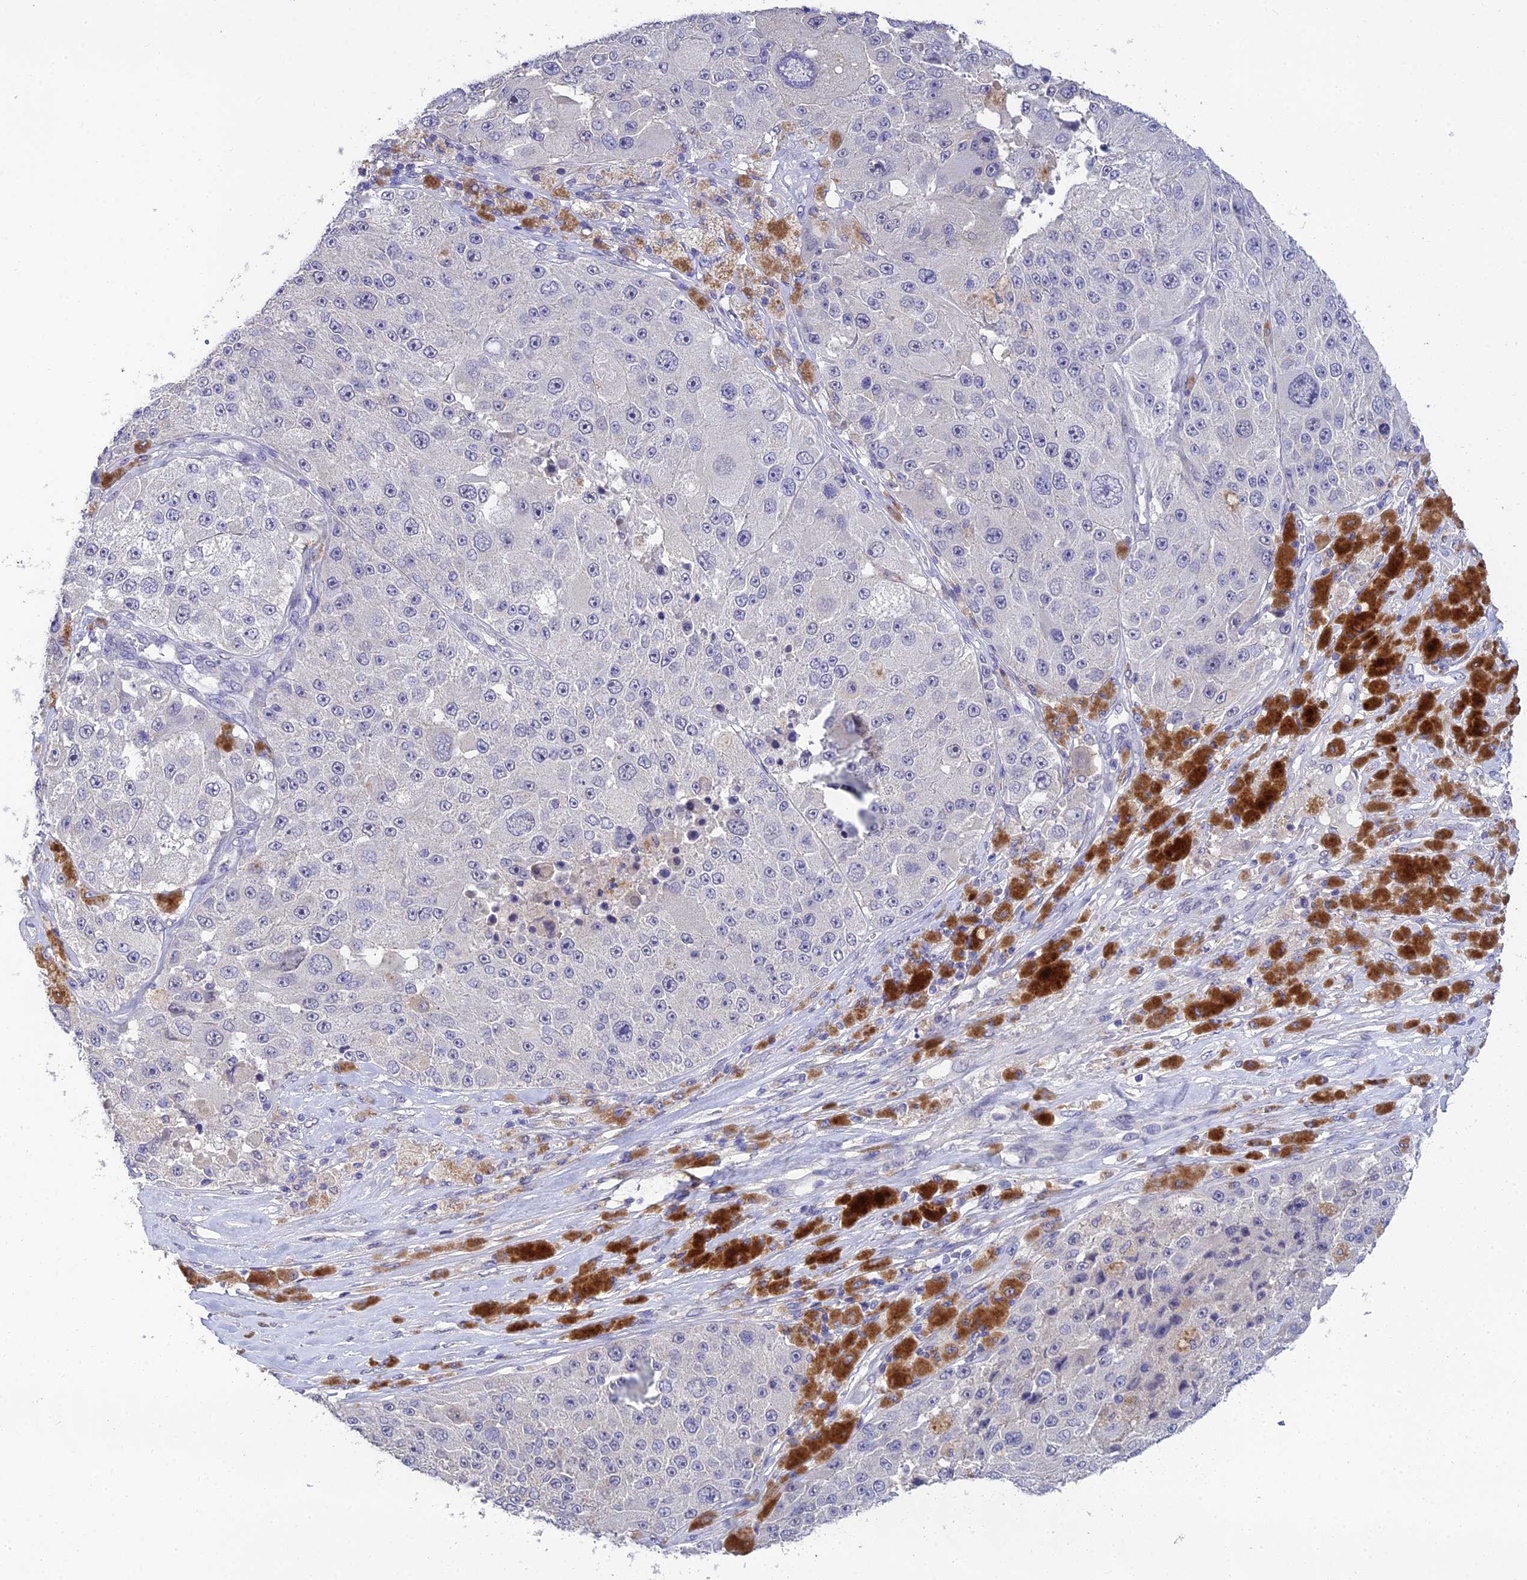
{"staining": {"intensity": "negative", "quantity": "none", "location": "none"}, "tissue": "melanoma", "cell_type": "Tumor cells", "image_type": "cancer", "snomed": [{"axis": "morphology", "description": "Malignant melanoma, Metastatic site"}, {"axis": "topography", "description": "Lymph node"}], "caption": "The micrograph shows no staining of tumor cells in melanoma. (Brightfield microscopy of DAB IHC at high magnification).", "gene": "HOXB1", "patient": {"sex": "male", "age": 62}}